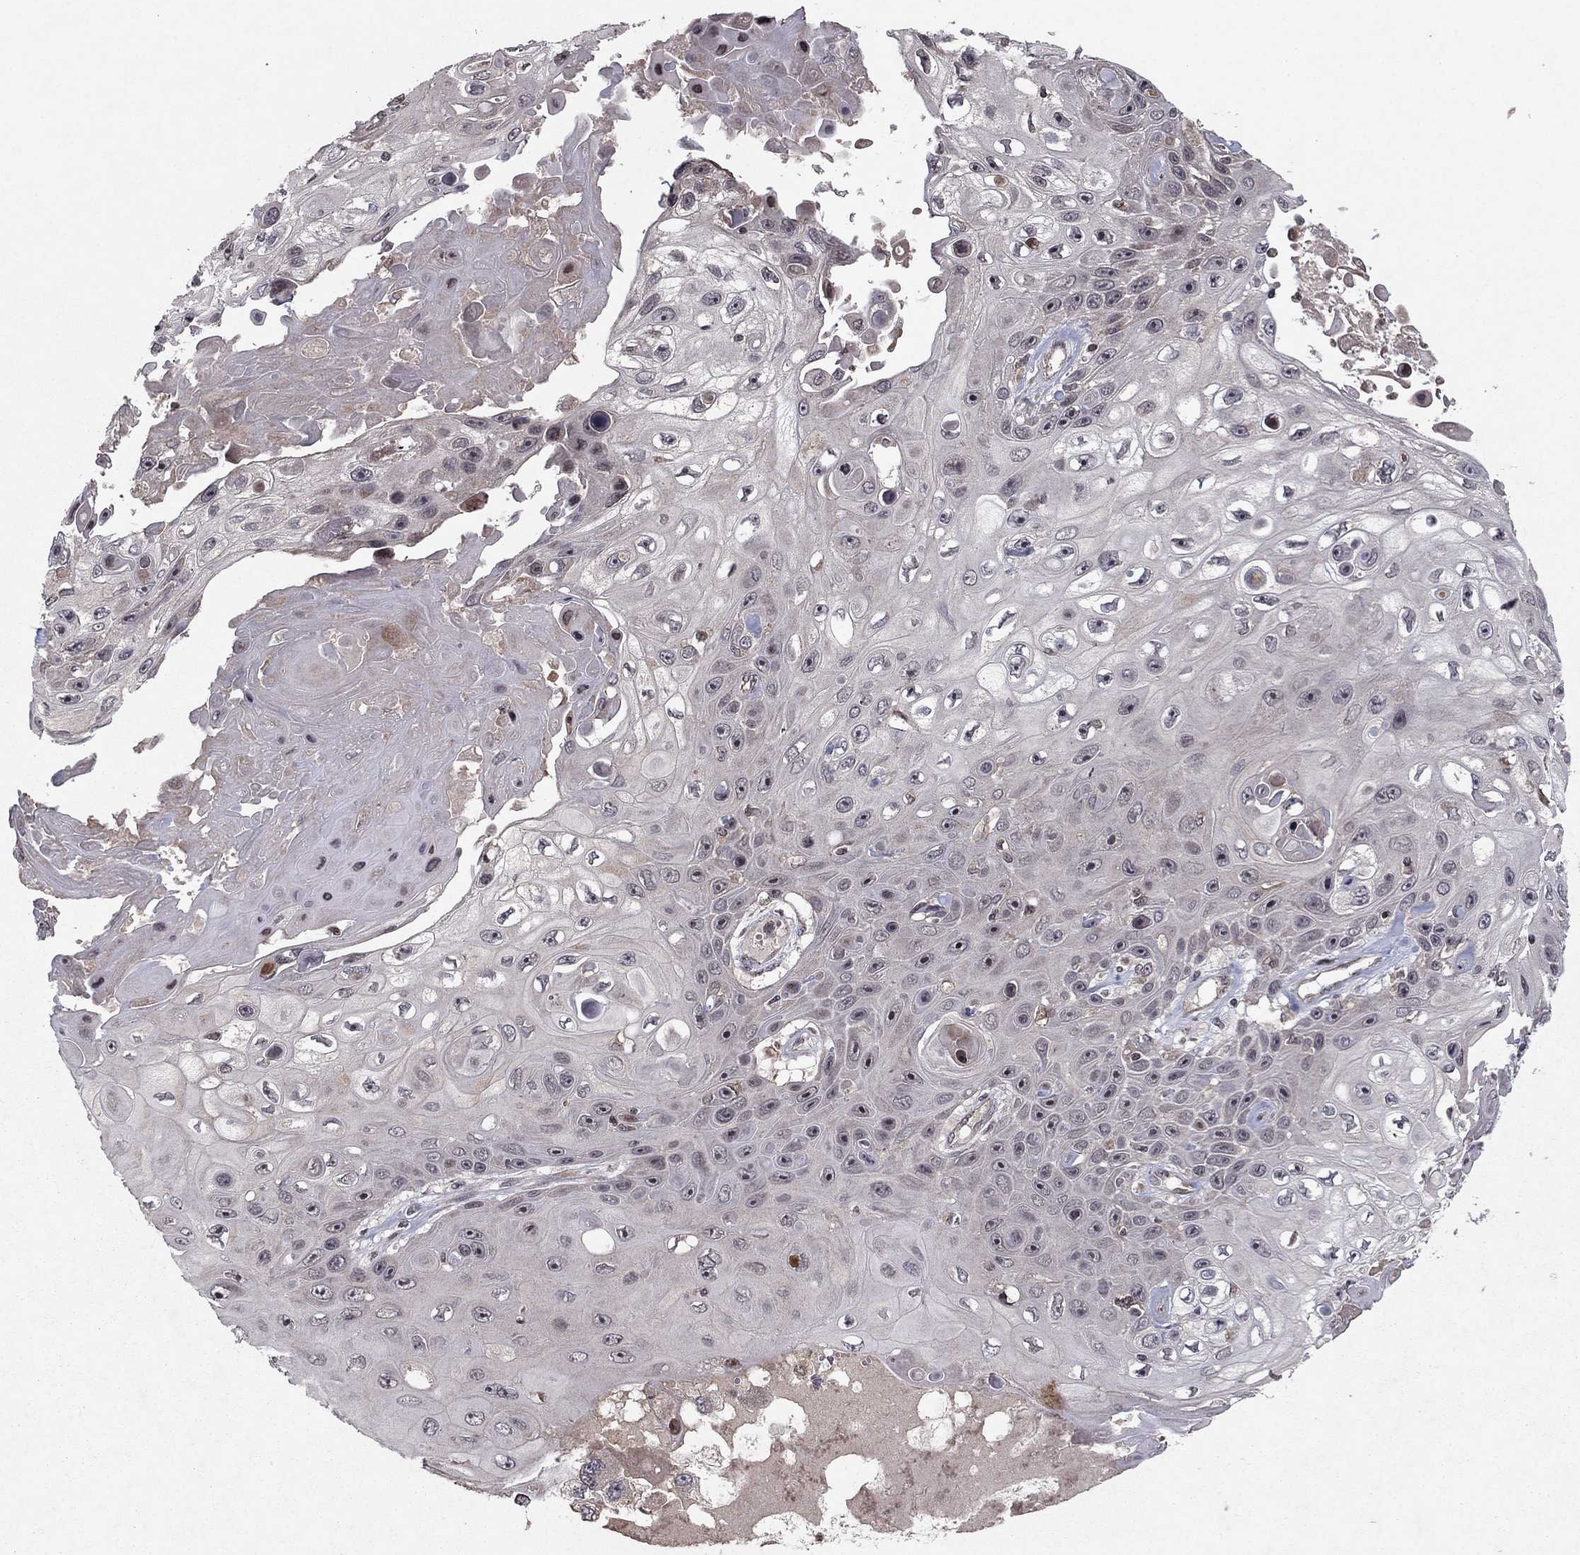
{"staining": {"intensity": "negative", "quantity": "none", "location": "none"}, "tissue": "skin cancer", "cell_type": "Tumor cells", "image_type": "cancer", "snomed": [{"axis": "morphology", "description": "Squamous cell carcinoma, NOS"}, {"axis": "topography", "description": "Skin"}], "caption": "High magnification brightfield microscopy of skin squamous cell carcinoma stained with DAB (3,3'-diaminobenzidine) (brown) and counterstained with hematoxylin (blue): tumor cells show no significant positivity.", "gene": "SORBS1", "patient": {"sex": "male", "age": 82}}